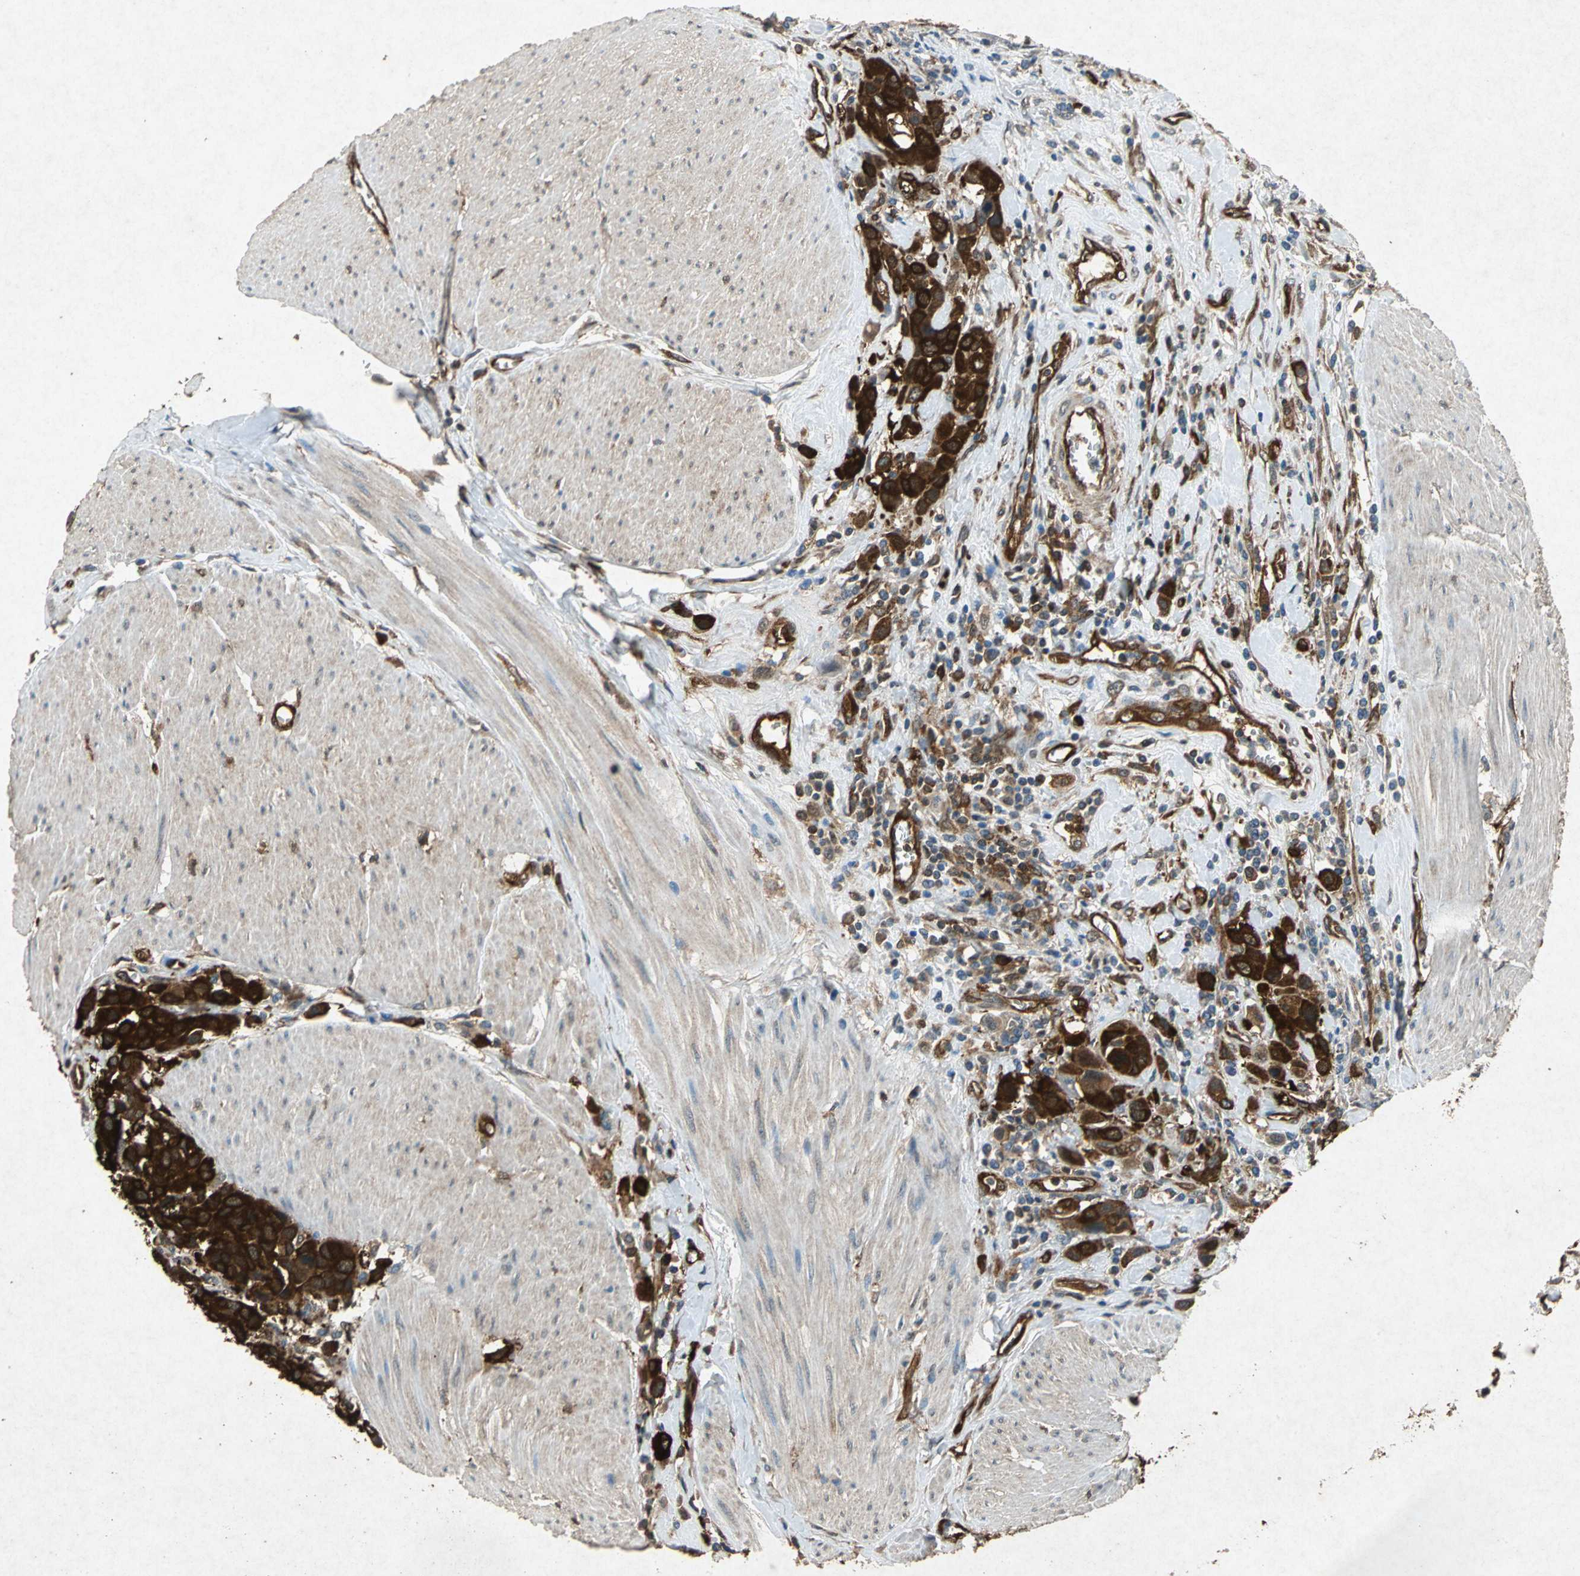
{"staining": {"intensity": "strong", "quantity": ">75%", "location": "cytoplasmic/membranous"}, "tissue": "urothelial cancer", "cell_type": "Tumor cells", "image_type": "cancer", "snomed": [{"axis": "morphology", "description": "Urothelial carcinoma, High grade"}, {"axis": "topography", "description": "Urinary bladder"}], "caption": "A high-resolution micrograph shows immunohistochemistry staining of urothelial carcinoma (high-grade), which exhibits strong cytoplasmic/membranous expression in about >75% of tumor cells.", "gene": "HSP90AB1", "patient": {"sex": "male", "age": 50}}